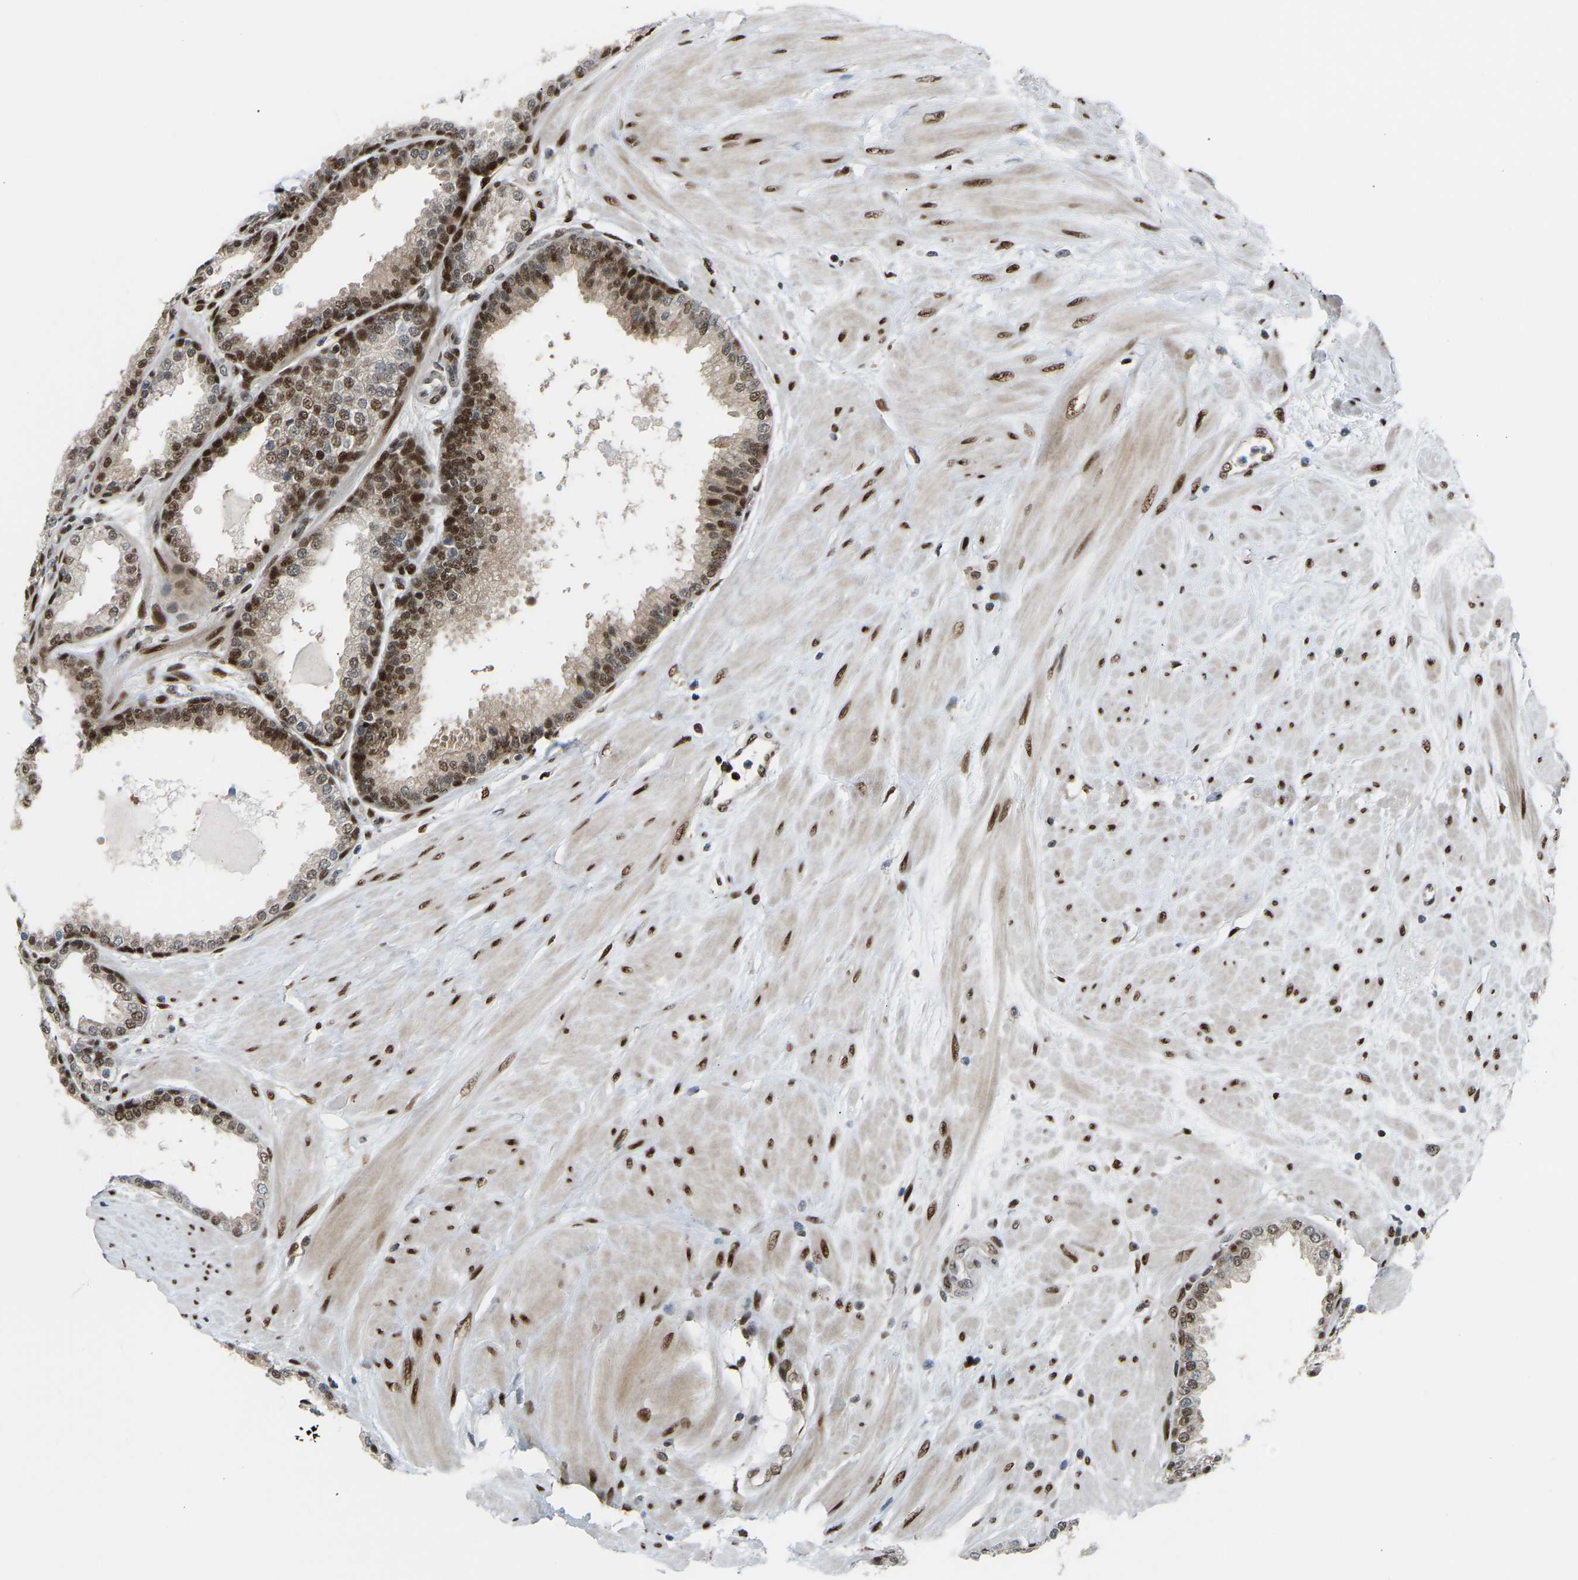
{"staining": {"intensity": "strong", "quantity": ">75%", "location": "nuclear"}, "tissue": "prostate", "cell_type": "Glandular cells", "image_type": "normal", "snomed": [{"axis": "morphology", "description": "Normal tissue, NOS"}, {"axis": "topography", "description": "Prostate"}], "caption": "A high amount of strong nuclear positivity is appreciated in about >75% of glandular cells in normal prostate. The staining is performed using DAB brown chromogen to label protein expression. The nuclei are counter-stained blue using hematoxylin.", "gene": "SSBP2", "patient": {"sex": "male", "age": 51}}